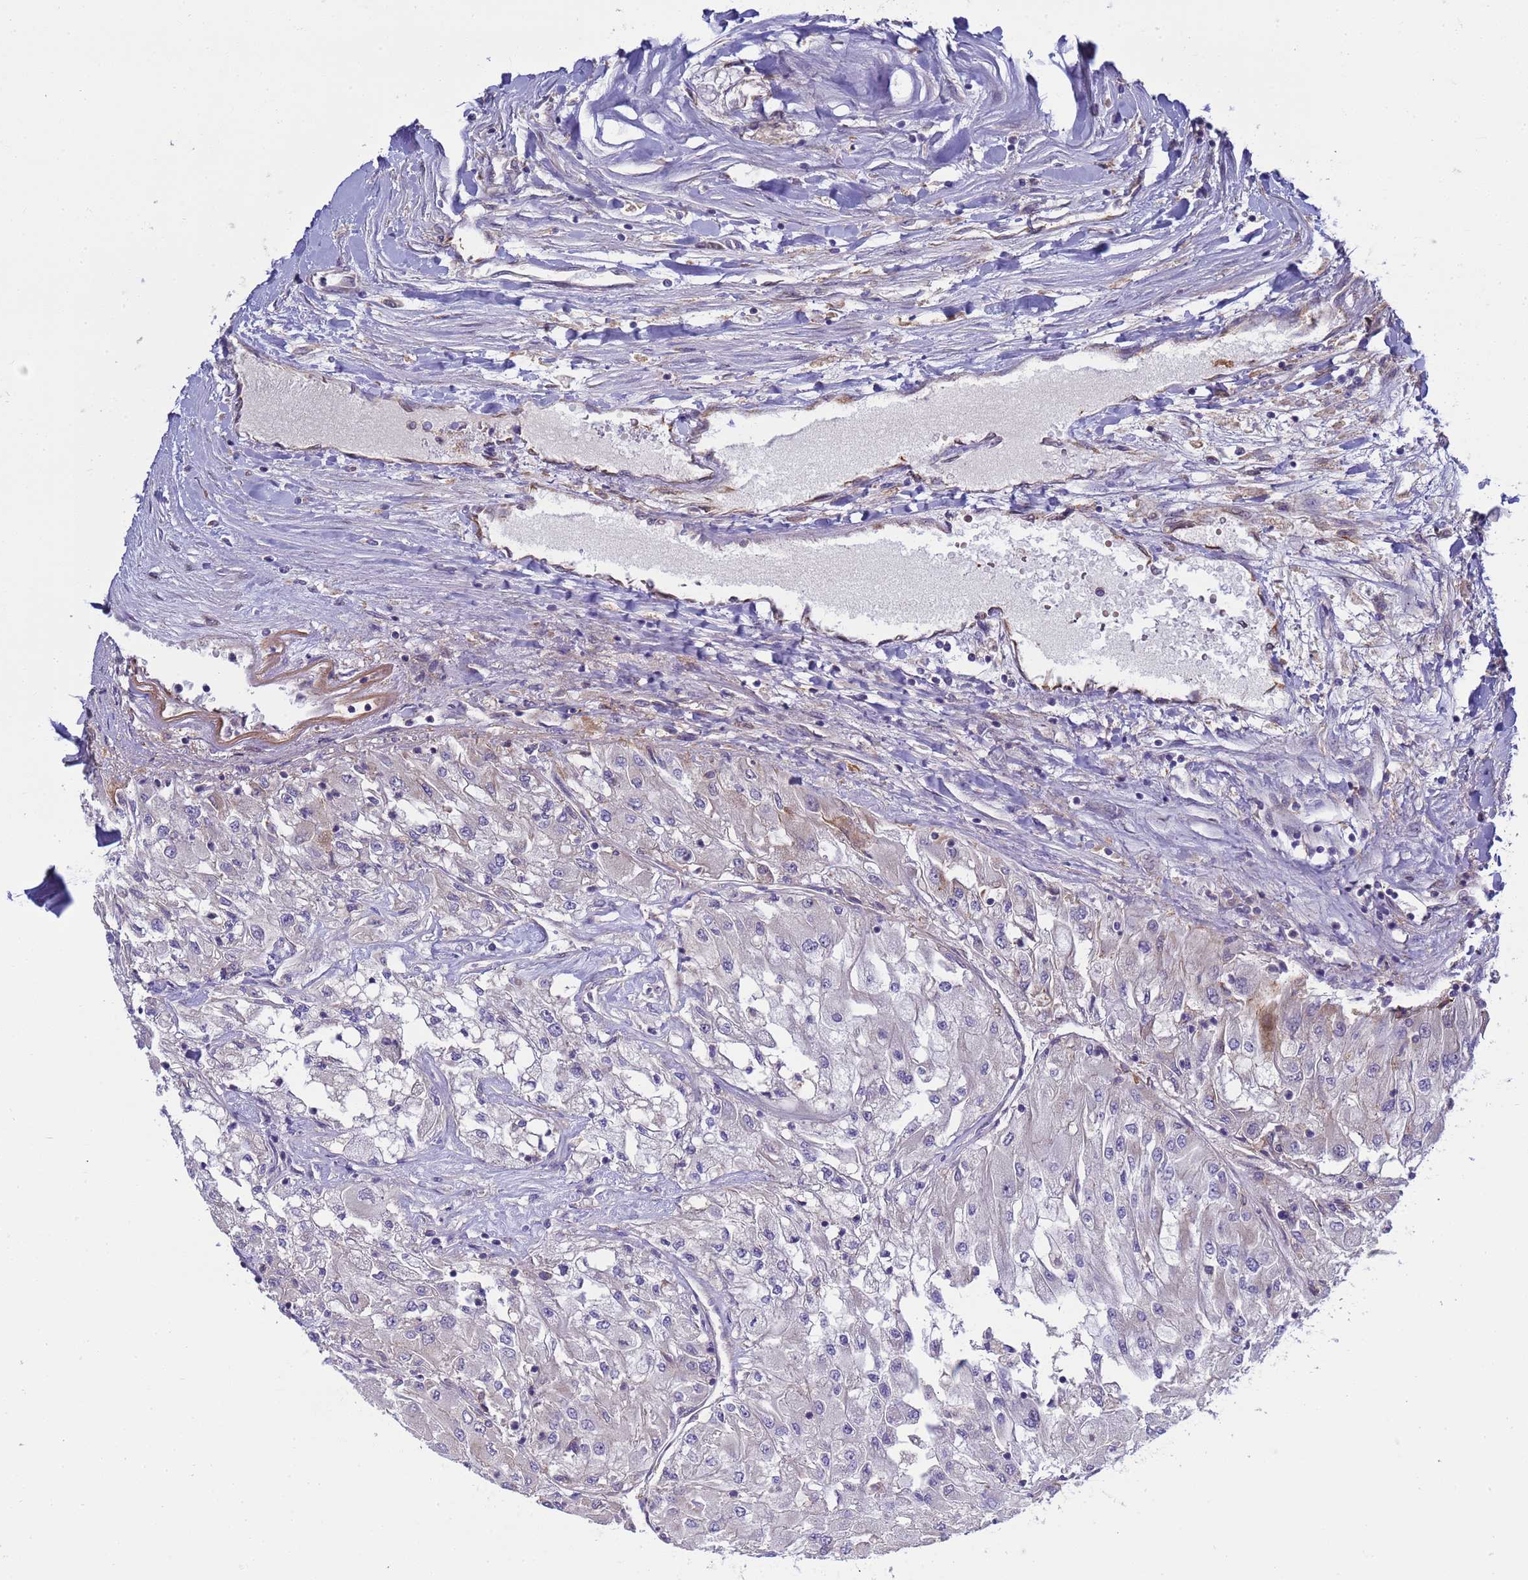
{"staining": {"intensity": "negative", "quantity": "none", "location": "none"}, "tissue": "renal cancer", "cell_type": "Tumor cells", "image_type": "cancer", "snomed": [{"axis": "morphology", "description": "Adenocarcinoma, NOS"}, {"axis": "topography", "description": "Kidney"}], "caption": "The immunohistochemistry (IHC) micrograph has no significant positivity in tumor cells of adenocarcinoma (renal) tissue. Brightfield microscopy of IHC stained with DAB (brown) and hematoxylin (blue), captured at high magnification.", "gene": "RAPGEF4", "patient": {"sex": "male", "age": 80}}